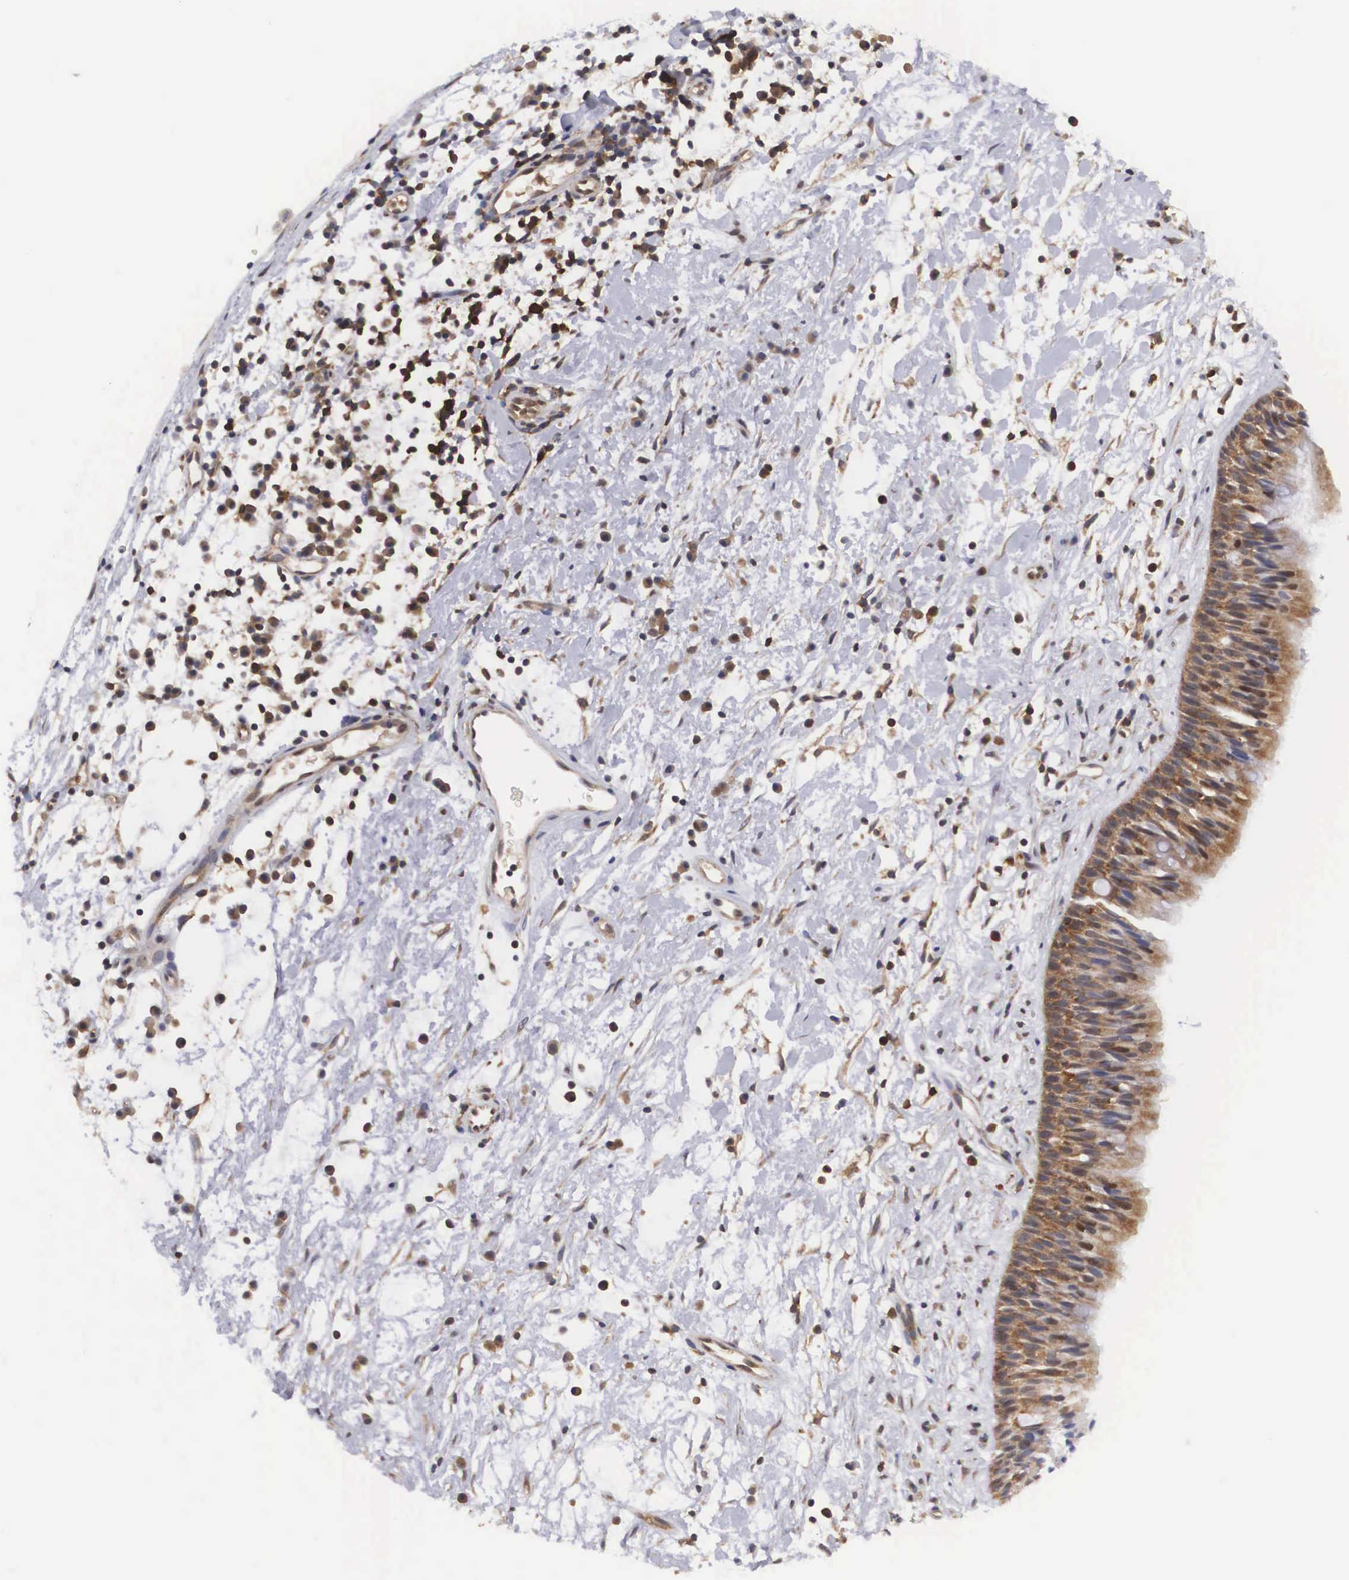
{"staining": {"intensity": "strong", "quantity": ">75%", "location": "cytoplasmic/membranous,nuclear"}, "tissue": "nasopharynx", "cell_type": "Respiratory epithelial cells", "image_type": "normal", "snomed": [{"axis": "morphology", "description": "Normal tissue, NOS"}, {"axis": "topography", "description": "Nasopharynx"}], "caption": "This is a photomicrograph of immunohistochemistry staining of benign nasopharynx, which shows strong expression in the cytoplasmic/membranous,nuclear of respiratory epithelial cells.", "gene": "ADSL", "patient": {"sex": "male", "age": 13}}